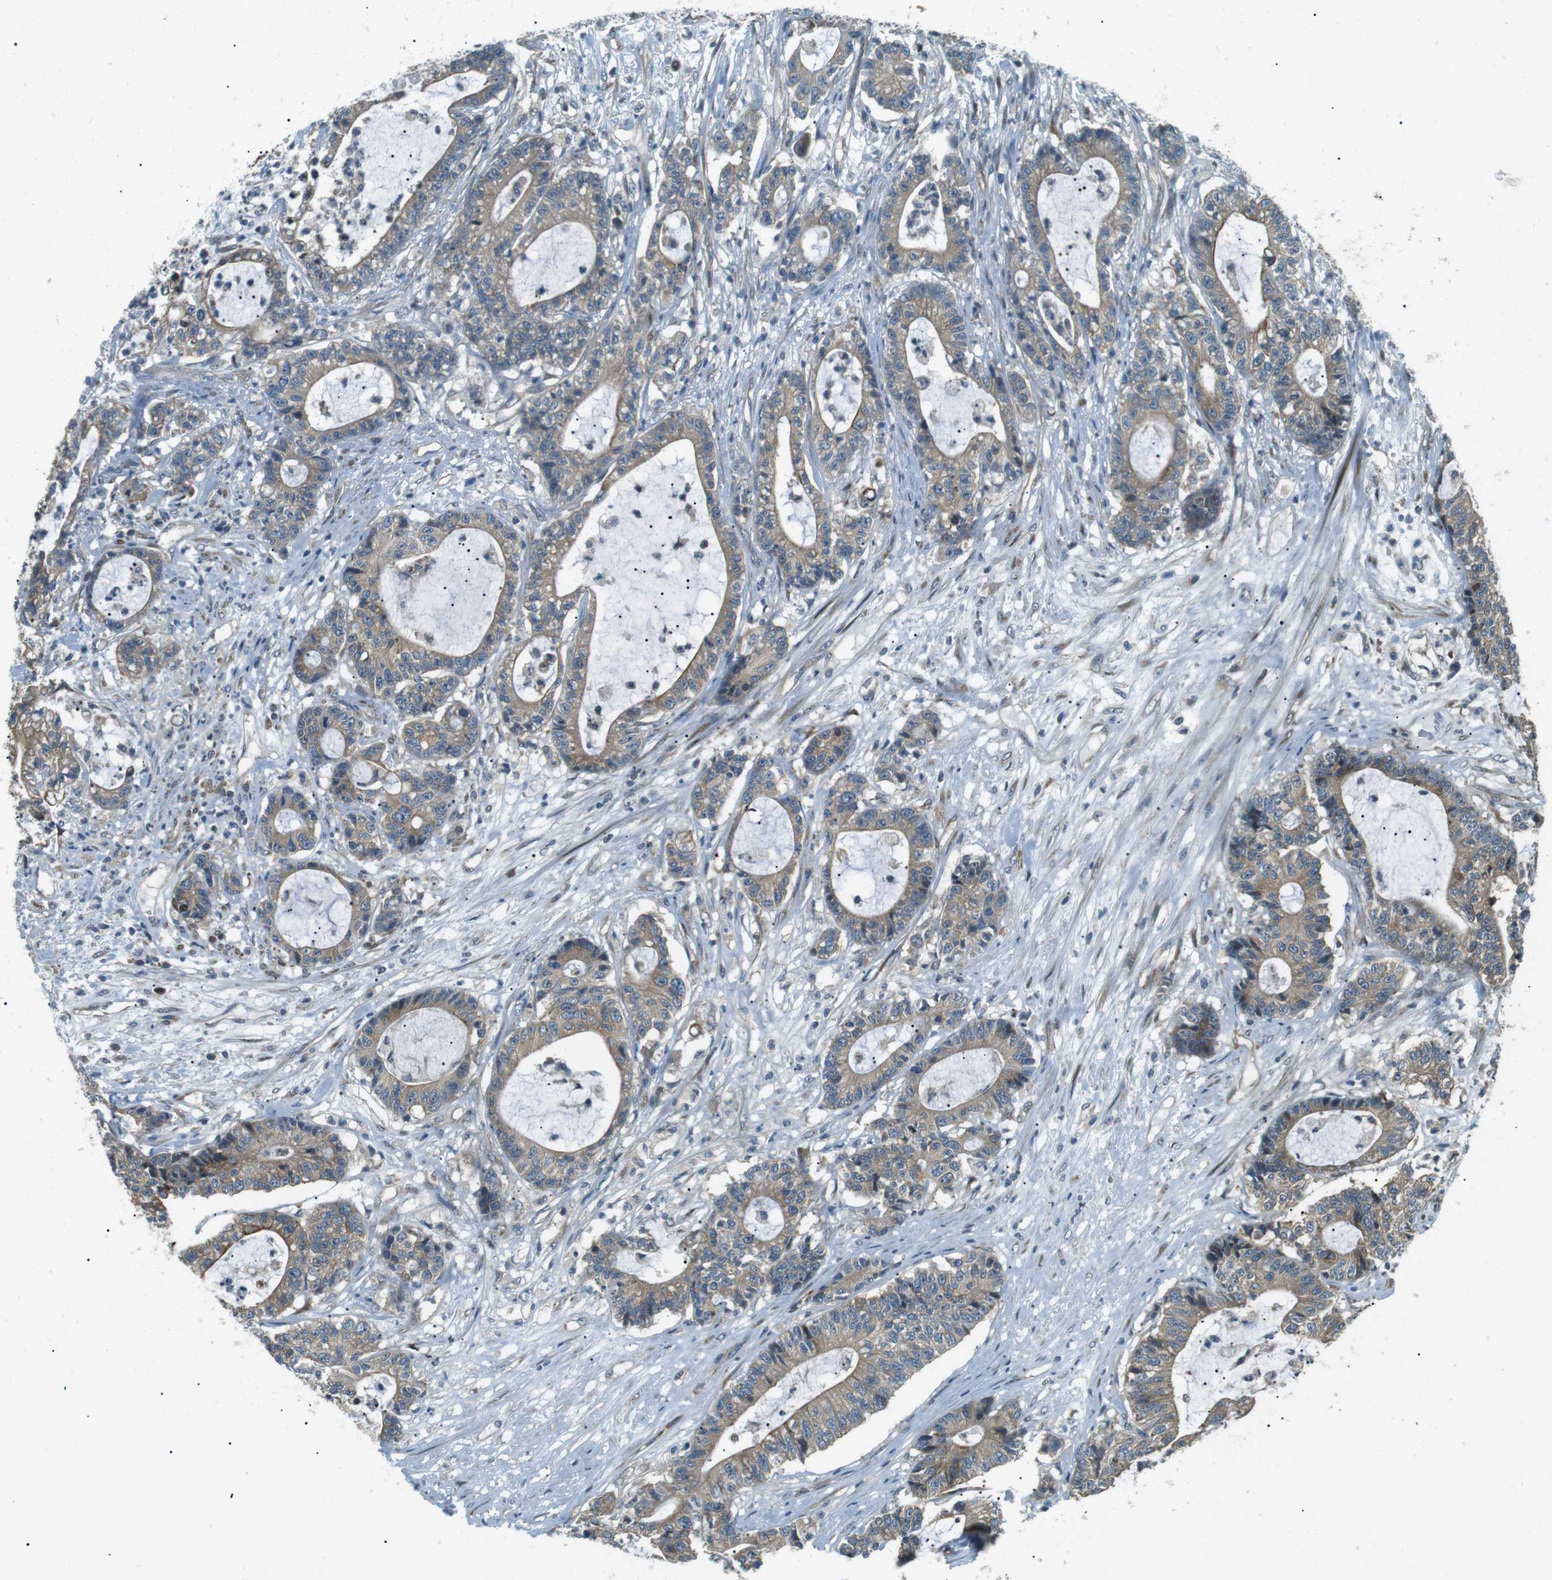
{"staining": {"intensity": "moderate", "quantity": ">75%", "location": "cytoplasmic/membranous"}, "tissue": "colorectal cancer", "cell_type": "Tumor cells", "image_type": "cancer", "snomed": [{"axis": "morphology", "description": "Adenocarcinoma, NOS"}, {"axis": "topography", "description": "Colon"}], "caption": "Immunohistochemistry (IHC) image of colorectal cancer stained for a protein (brown), which reveals medium levels of moderate cytoplasmic/membranous positivity in about >75% of tumor cells.", "gene": "TMEM74", "patient": {"sex": "female", "age": 84}}